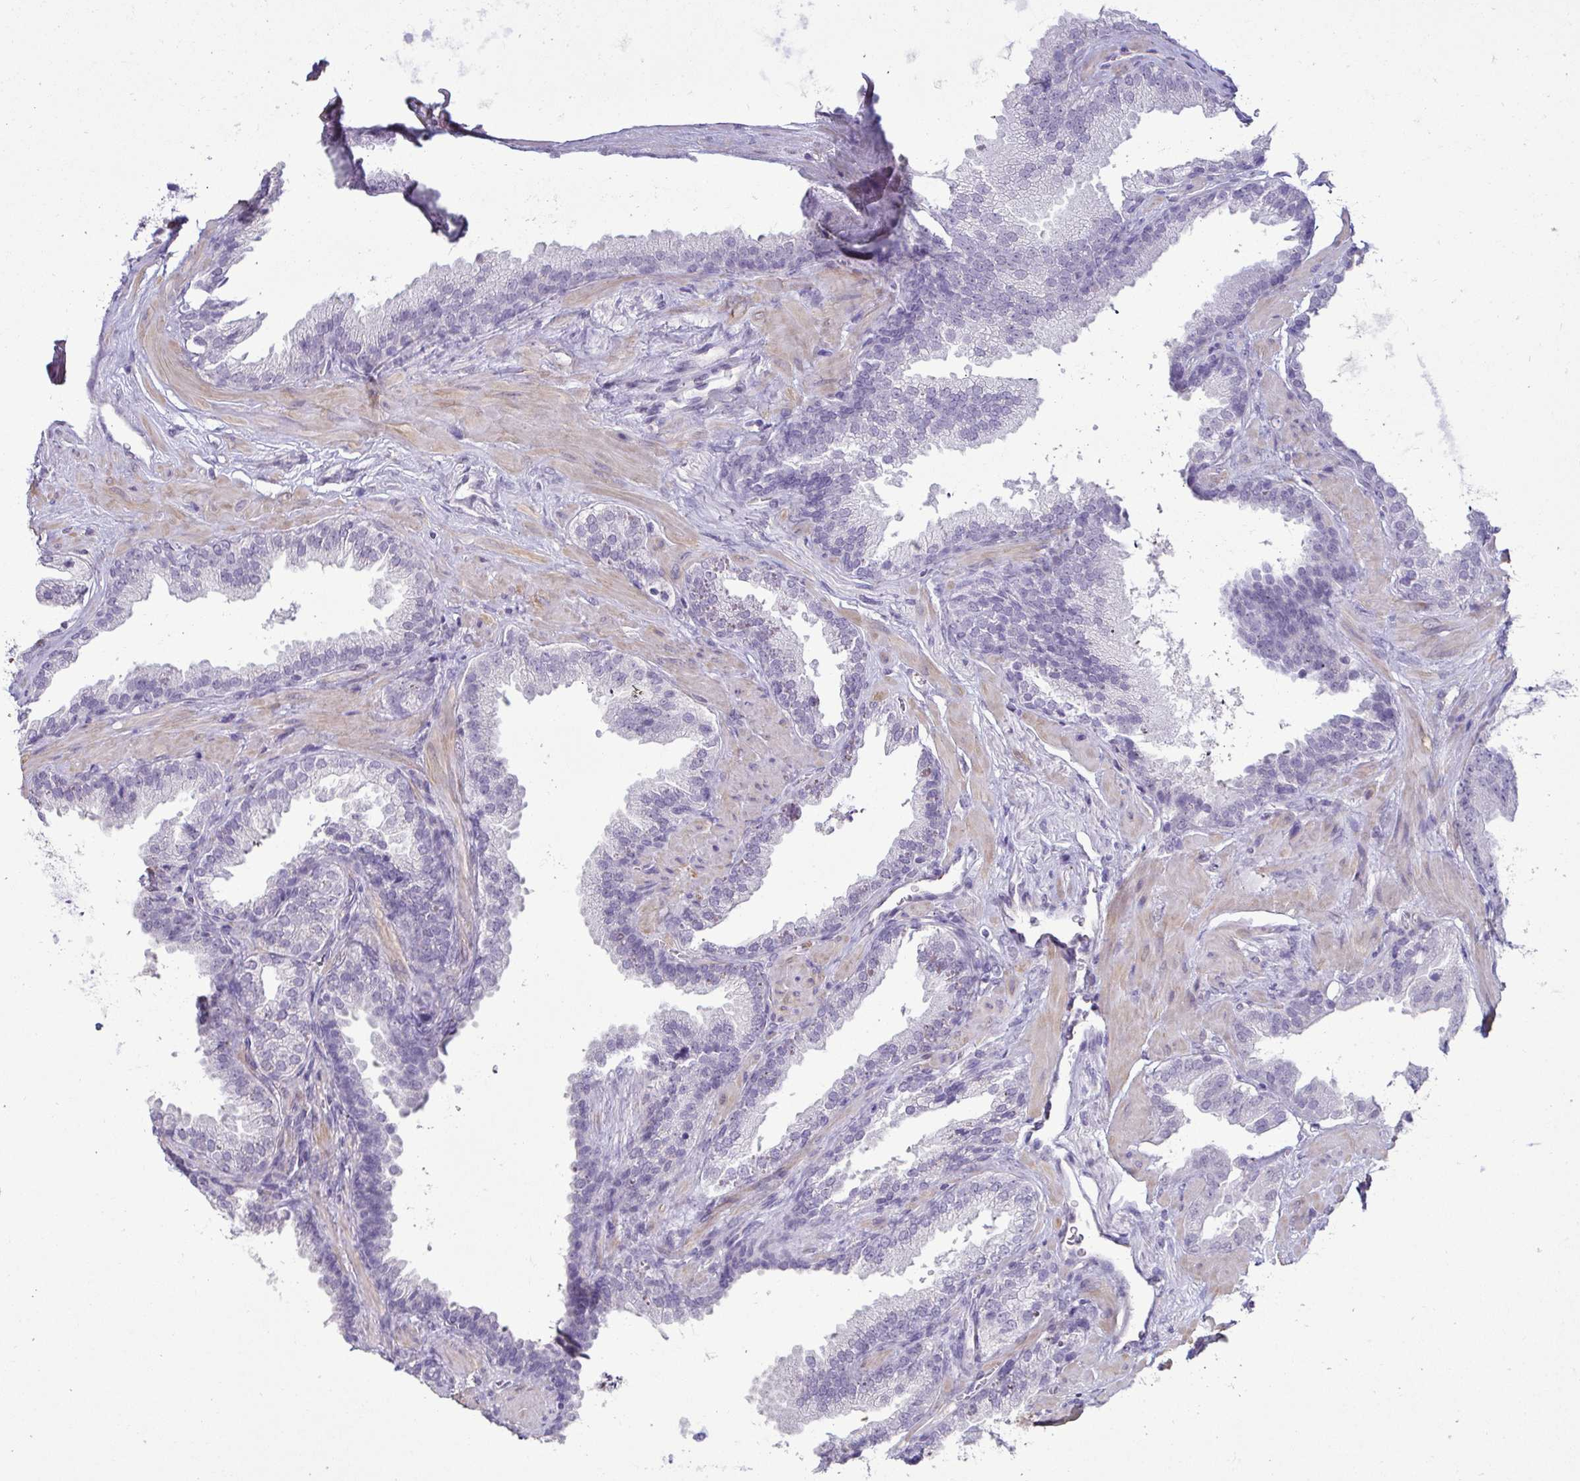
{"staining": {"intensity": "negative", "quantity": "none", "location": "none"}, "tissue": "prostate cancer", "cell_type": "Tumor cells", "image_type": "cancer", "snomed": [{"axis": "morphology", "description": "Adenocarcinoma, Low grade"}, {"axis": "topography", "description": "Prostate"}], "caption": "Immunohistochemistry of adenocarcinoma (low-grade) (prostate) reveals no staining in tumor cells.", "gene": "SLC30A3", "patient": {"sex": "male", "age": 67}}